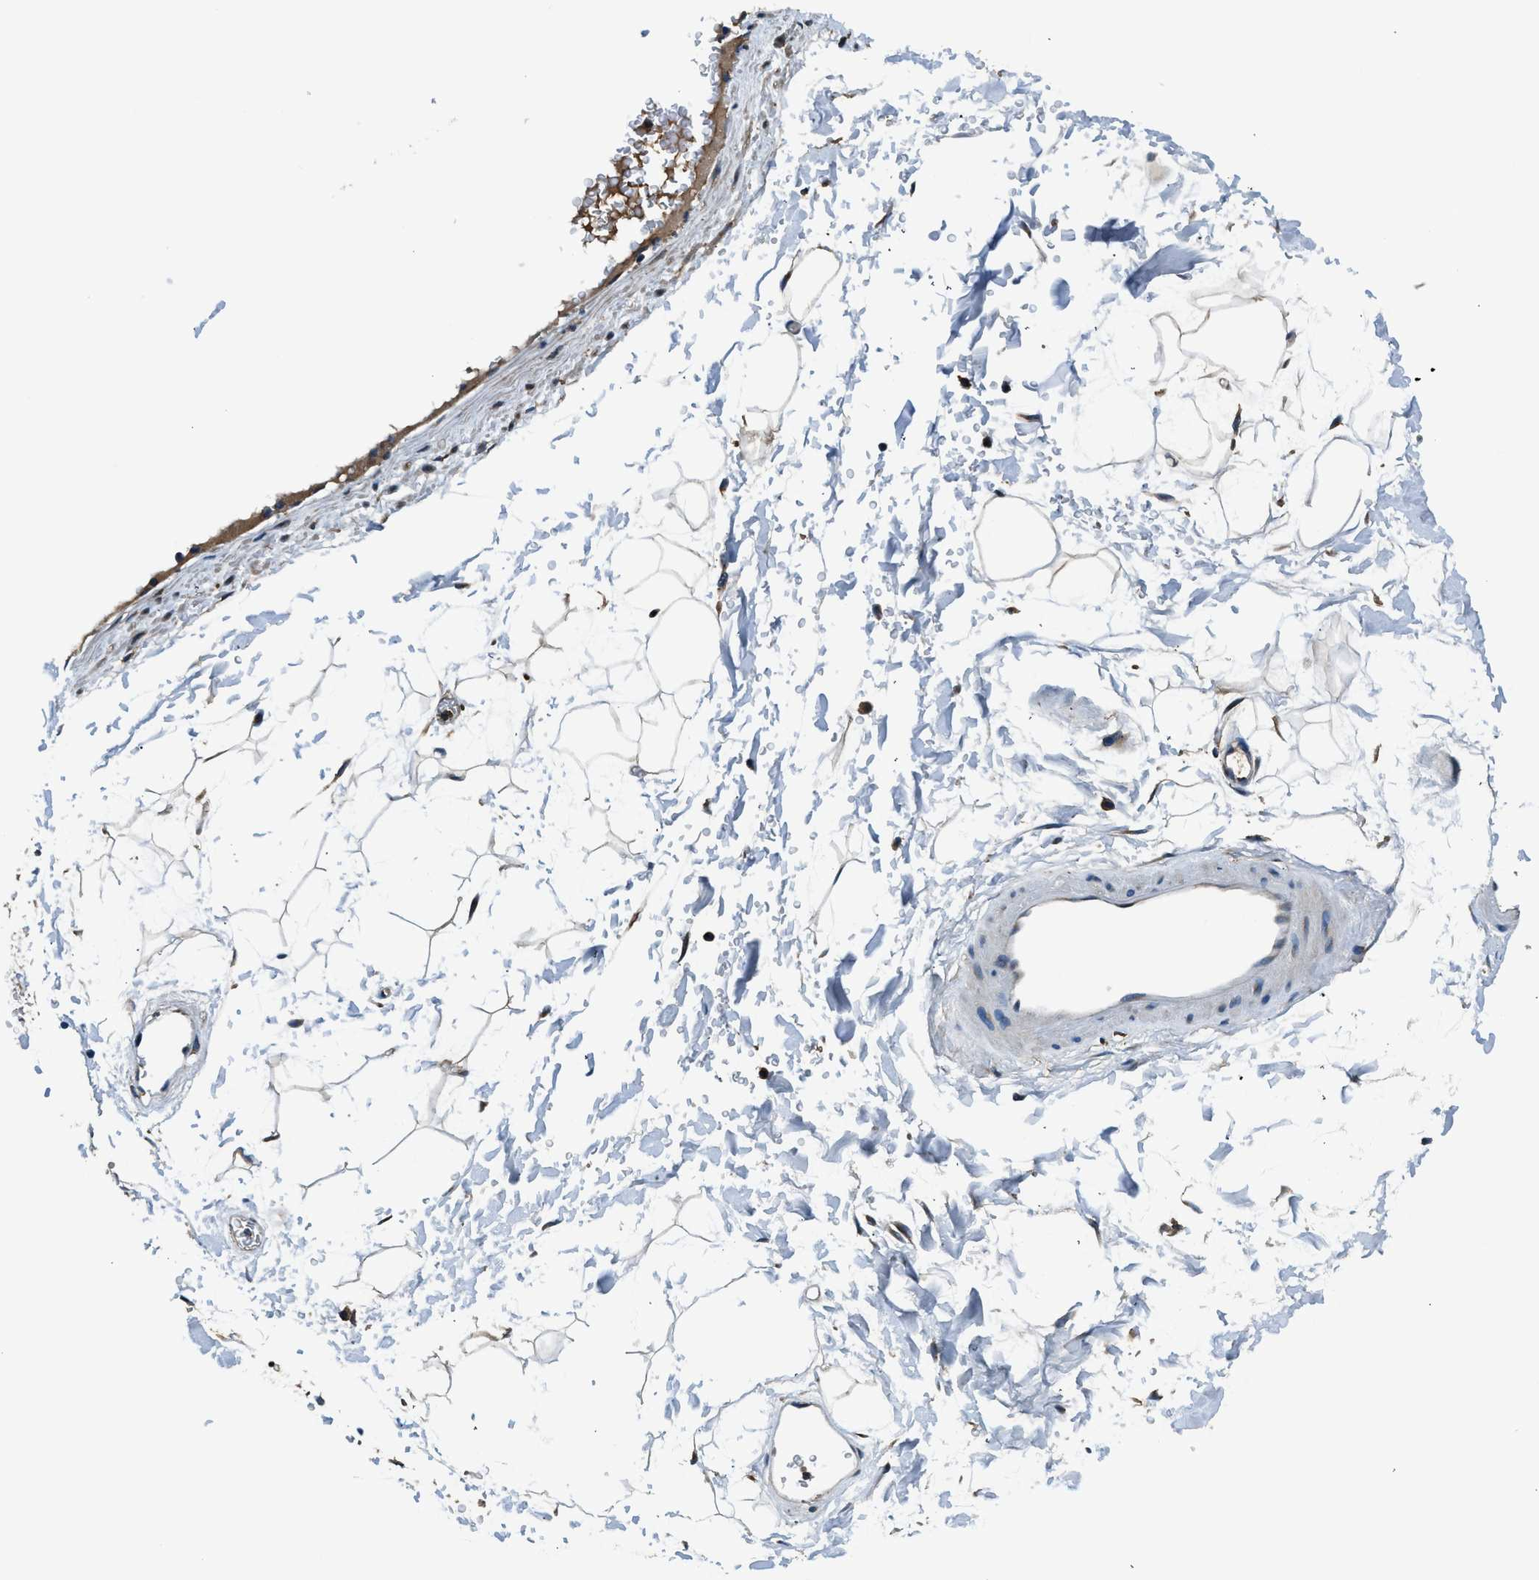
{"staining": {"intensity": "weak", "quantity": ">75%", "location": "cytoplasmic/membranous"}, "tissue": "adipose tissue", "cell_type": "Adipocytes", "image_type": "normal", "snomed": [{"axis": "morphology", "description": "Normal tissue, NOS"}, {"axis": "topography", "description": "Soft tissue"}], "caption": "Protein expression by immunohistochemistry shows weak cytoplasmic/membranous positivity in approximately >75% of adipocytes in unremarkable adipose tissue. (DAB = brown stain, brightfield microscopy at high magnification).", "gene": "ARFGAP2", "patient": {"sex": "male", "age": 72}}